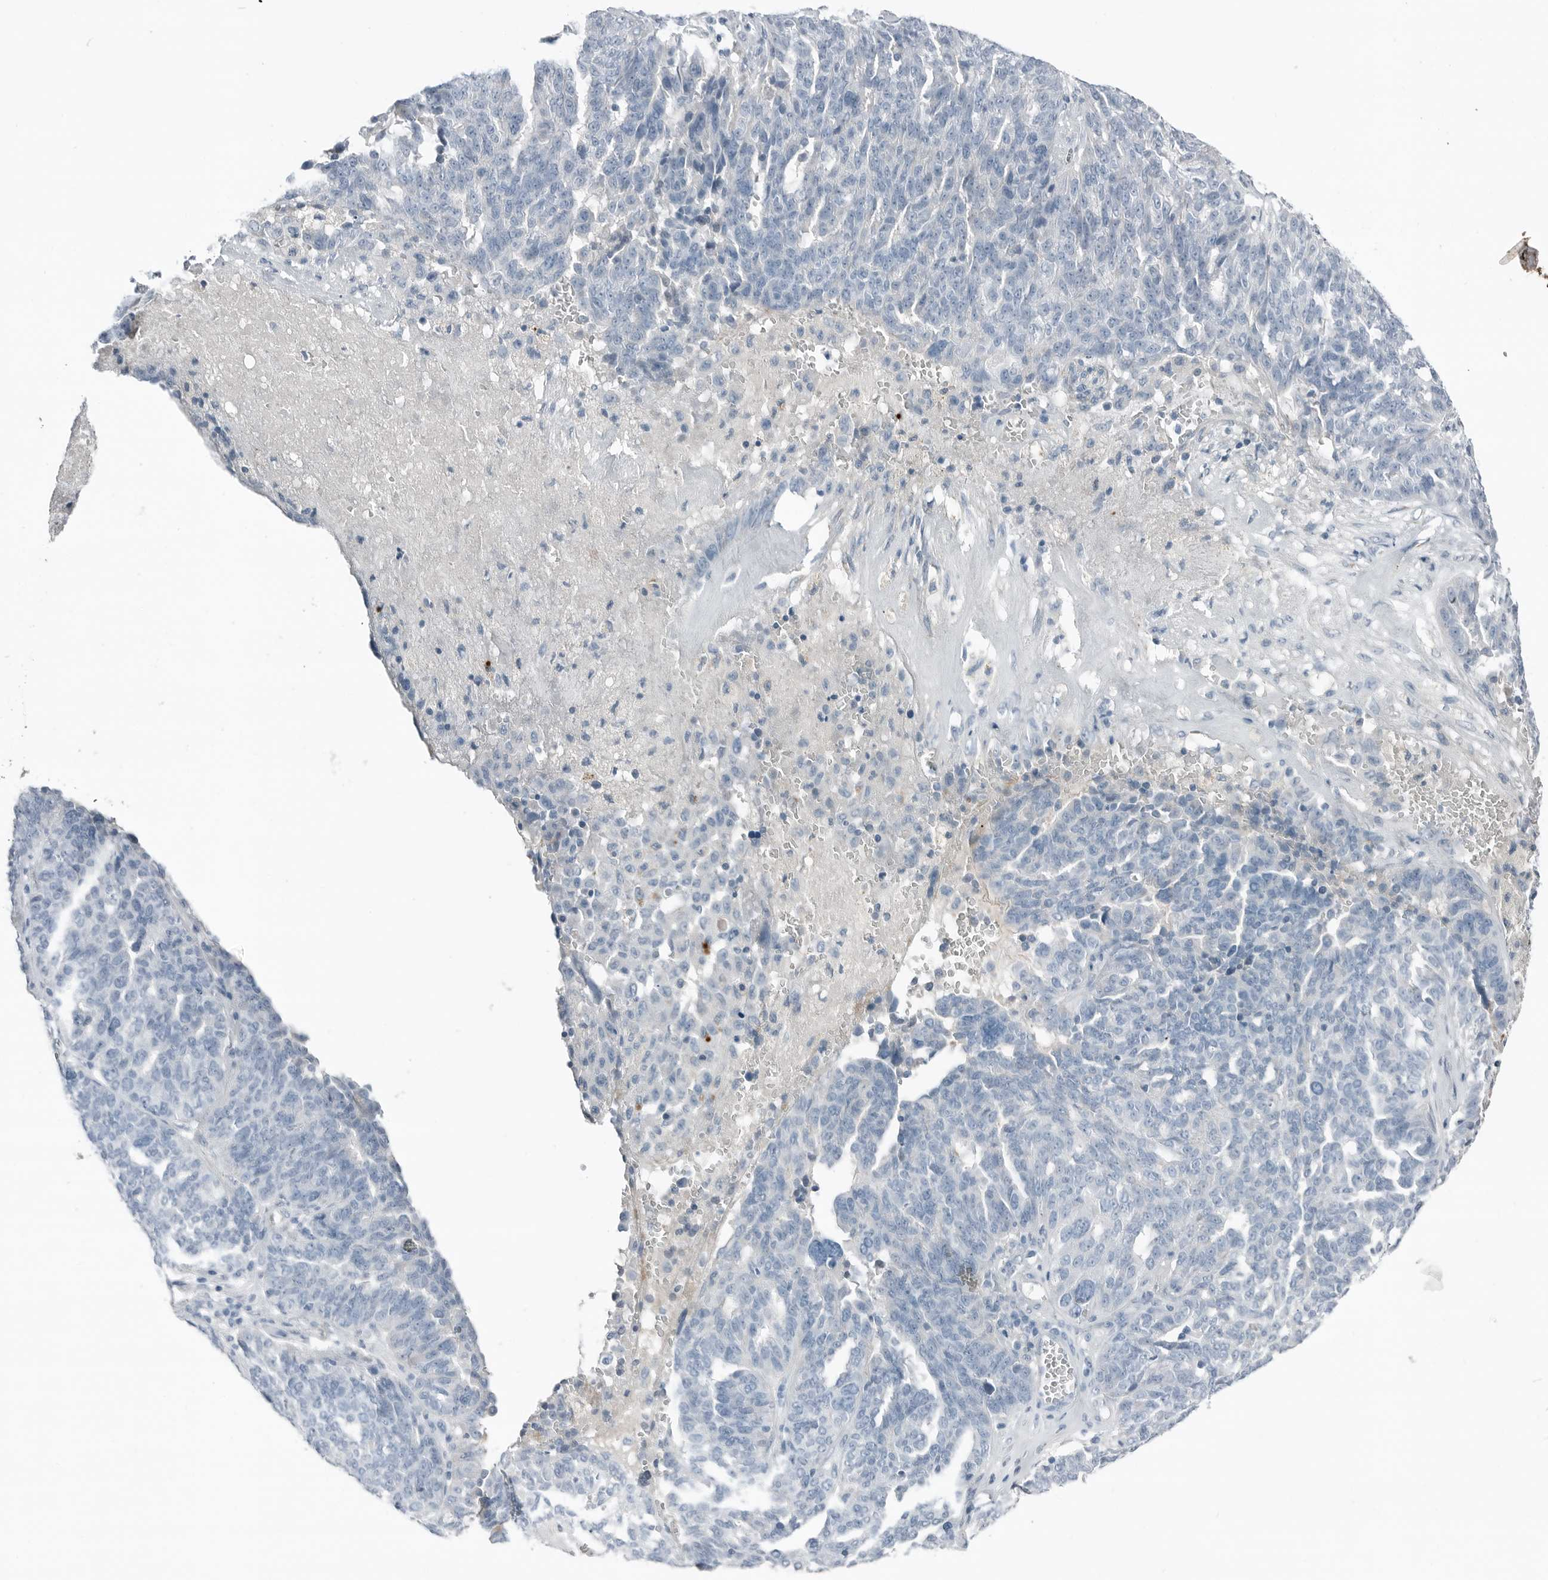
{"staining": {"intensity": "negative", "quantity": "none", "location": "none"}, "tissue": "ovarian cancer", "cell_type": "Tumor cells", "image_type": "cancer", "snomed": [{"axis": "morphology", "description": "Cystadenocarcinoma, serous, NOS"}, {"axis": "topography", "description": "Ovary"}], "caption": "This is an immunohistochemistry (IHC) micrograph of serous cystadenocarcinoma (ovarian). There is no staining in tumor cells.", "gene": "SERPINB7", "patient": {"sex": "female", "age": 59}}